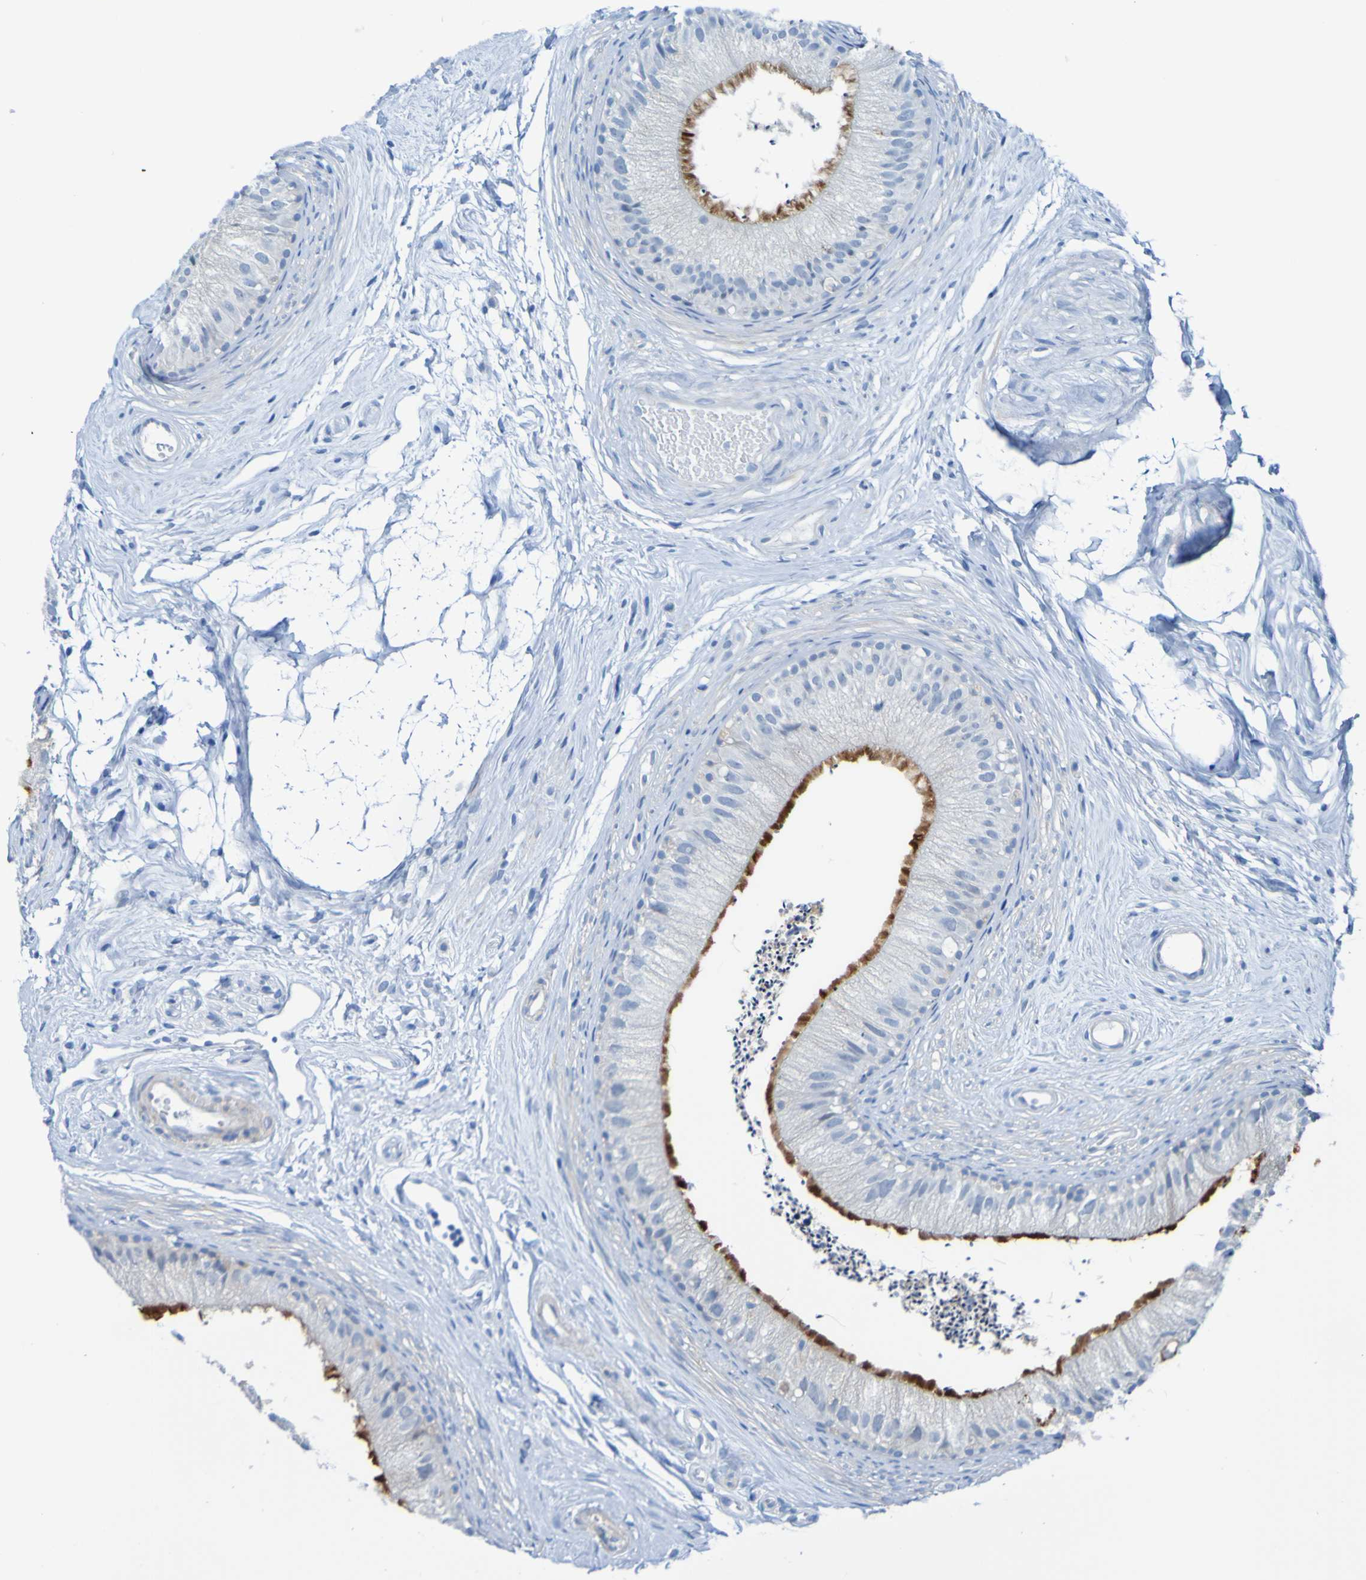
{"staining": {"intensity": "strong", "quantity": "25%-75%", "location": "cytoplasmic/membranous"}, "tissue": "epididymis", "cell_type": "Glandular cells", "image_type": "normal", "snomed": [{"axis": "morphology", "description": "Normal tissue, NOS"}, {"axis": "topography", "description": "Epididymis"}], "caption": "Epididymis was stained to show a protein in brown. There is high levels of strong cytoplasmic/membranous staining in approximately 25%-75% of glandular cells. (DAB (3,3'-diaminobenzidine) = brown stain, brightfield microscopy at high magnification).", "gene": "ACMSD", "patient": {"sex": "male", "age": 56}}